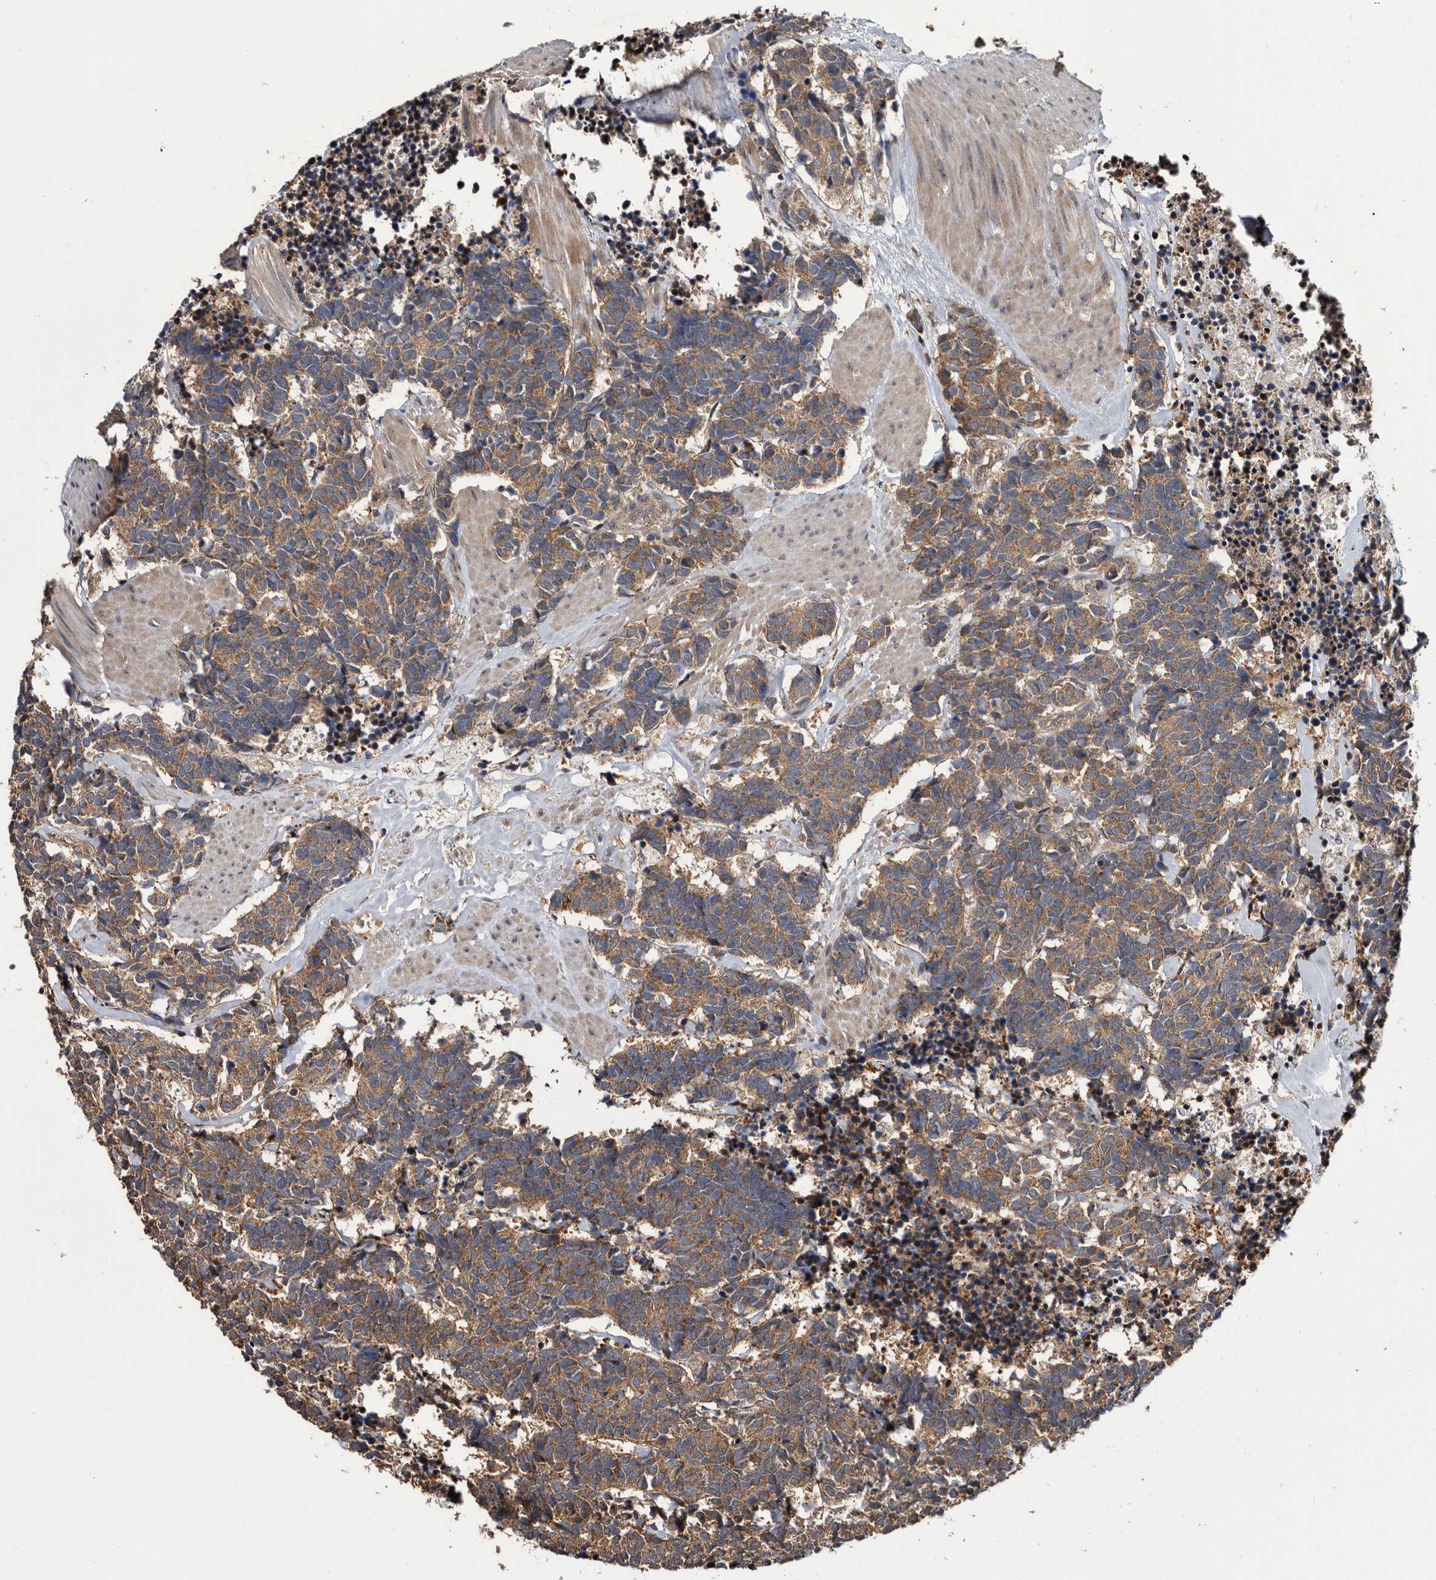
{"staining": {"intensity": "moderate", "quantity": ">75%", "location": "cytoplasmic/membranous"}, "tissue": "carcinoid", "cell_type": "Tumor cells", "image_type": "cancer", "snomed": [{"axis": "morphology", "description": "Carcinoma, NOS"}, {"axis": "morphology", "description": "Carcinoid, malignant, NOS"}, {"axis": "topography", "description": "Urinary bladder"}], "caption": "Protein expression analysis of human carcinoid reveals moderate cytoplasmic/membranous positivity in about >75% of tumor cells.", "gene": "TTI2", "patient": {"sex": "male", "age": 57}}